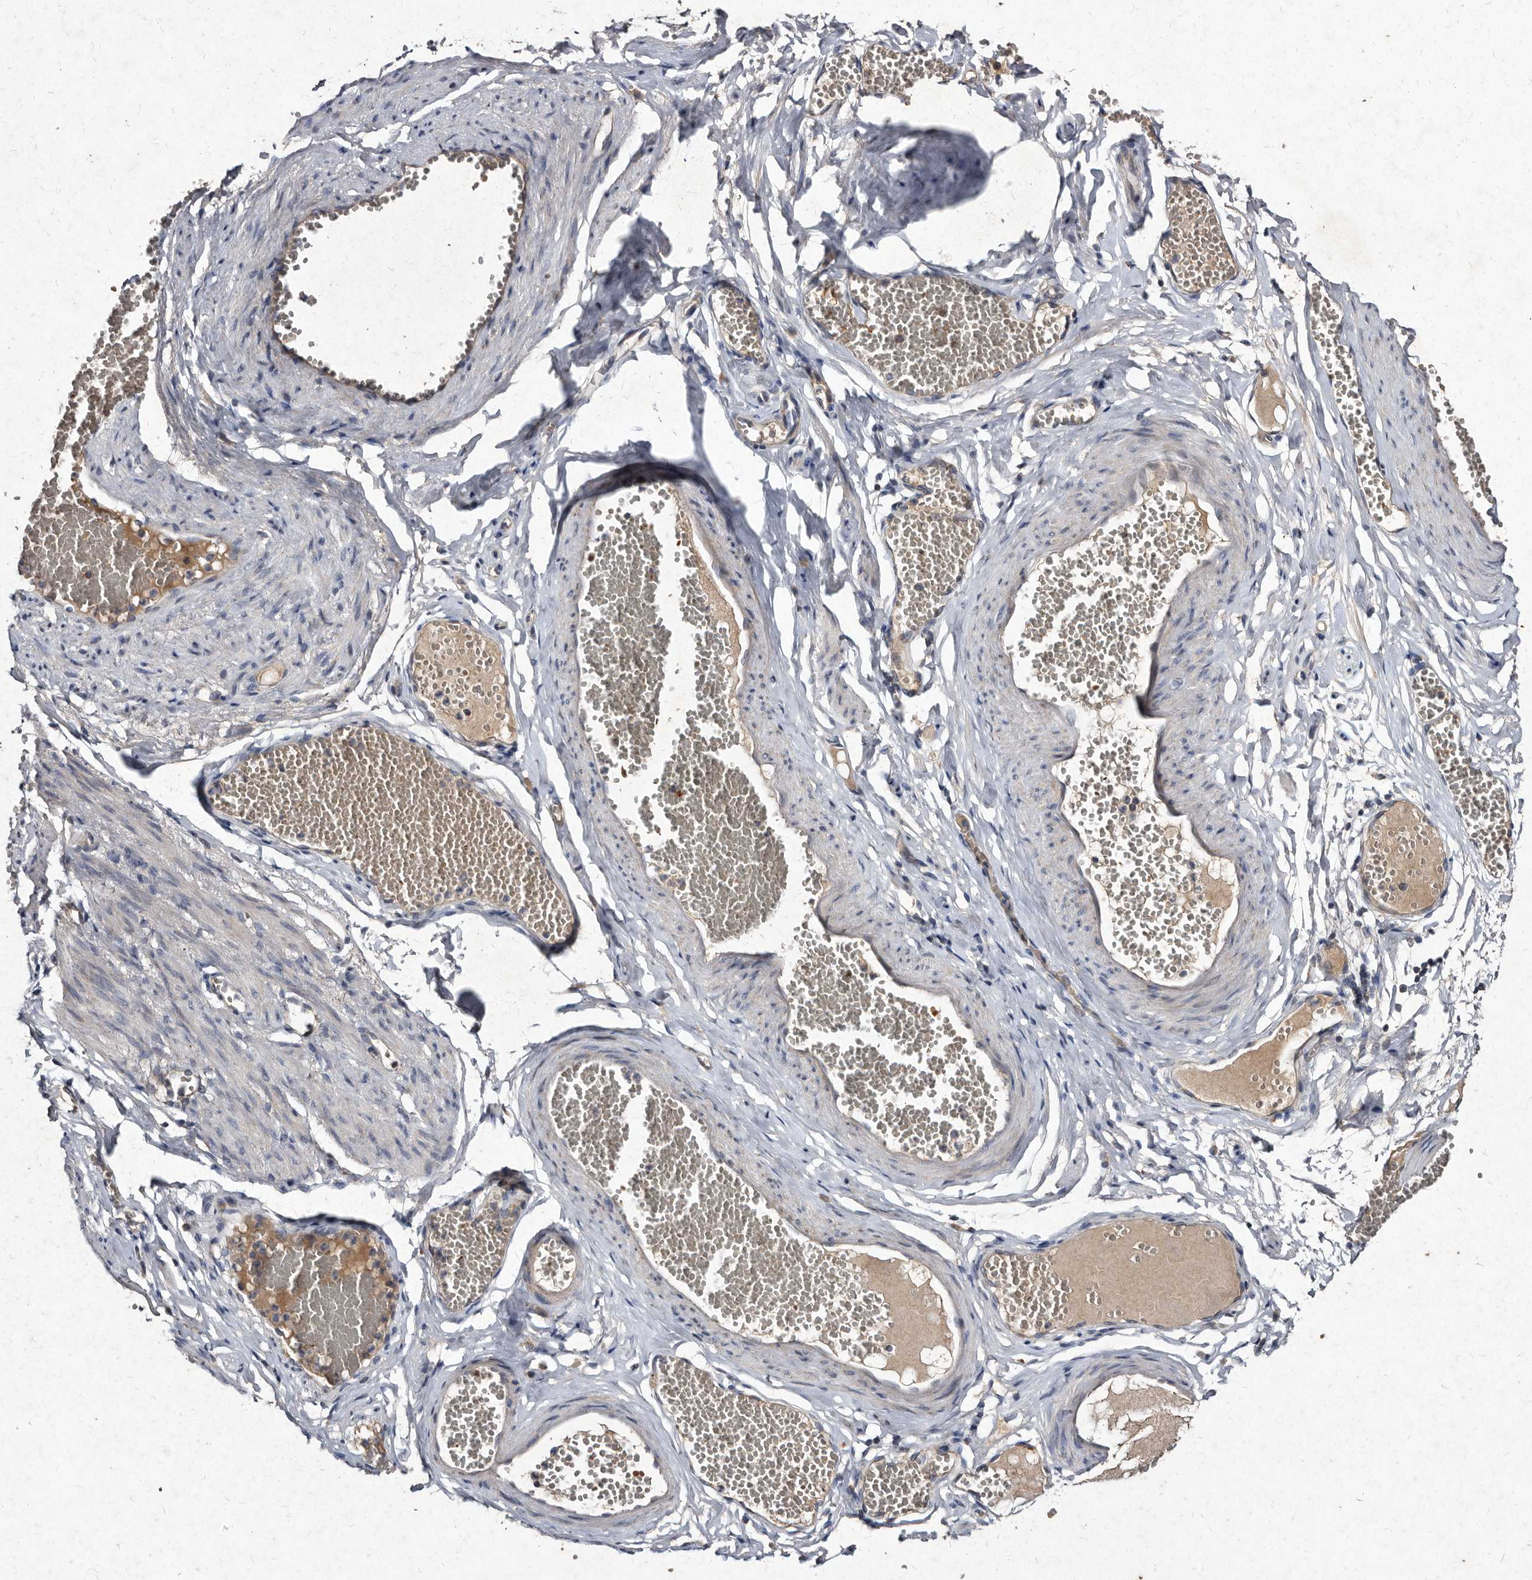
{"staining": {"intensity": "negative", "quantity": "none", "location": "none"}, "tissue": "adipose tissue", "cell_type": "Adipocytes", "image_type": "normal", "snomed": [{"axis": "morphology", "description": "Normal tissue, NOS"}, {"axis": "topography", "description": "Smooth muscle"}, {"axis": "topography", "description": "Peripheral nerve tissue"}], "caption": "Photomicrograph shows no significant protein positivity in adipocytes of benign adipose tissue.", "gene": "YPEL1", "patient": {"sex": "female", "age": 39}}